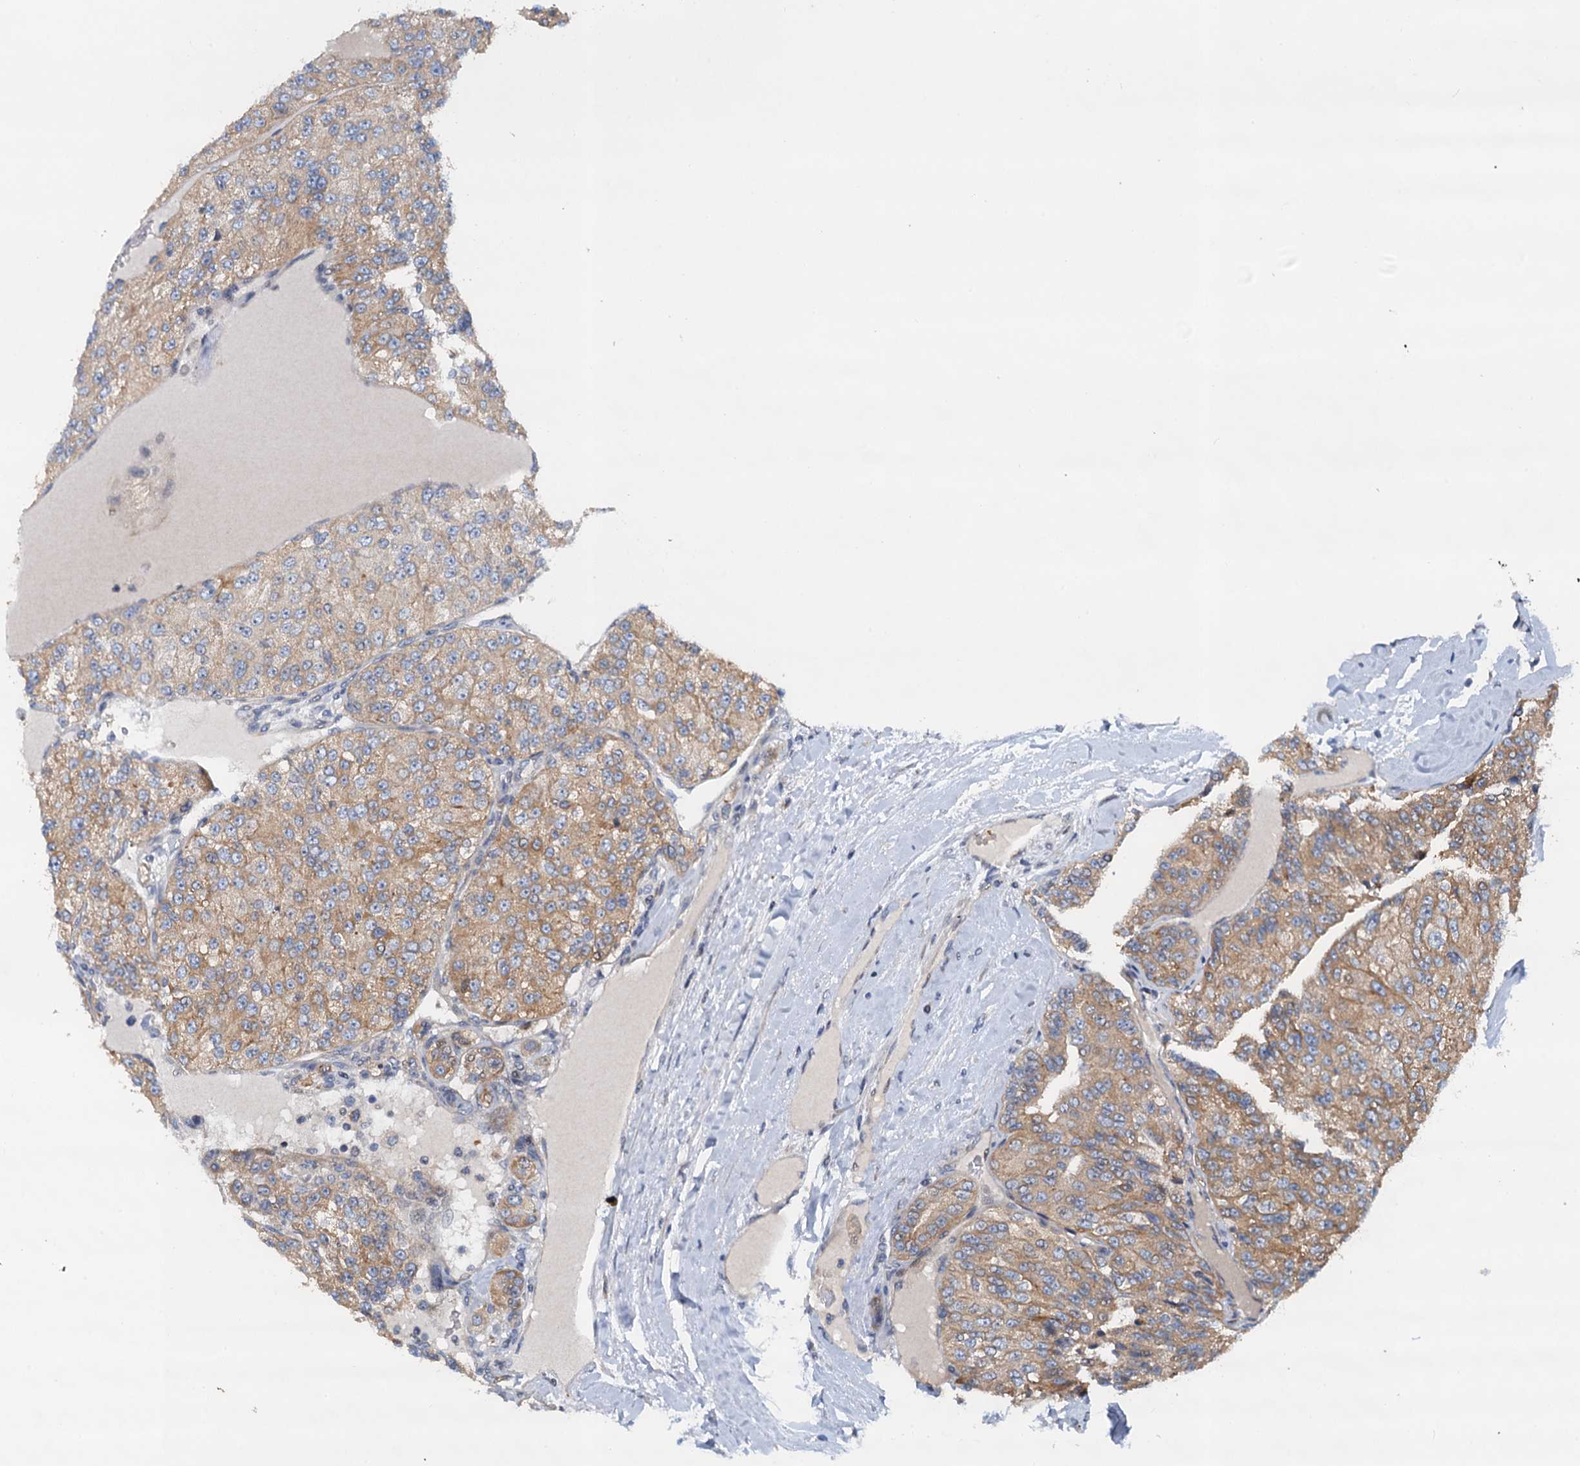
{"staining": {"intensity": "moderate", "quantity": ">75%", "location": "cytoplasmic/membranous"}, "tissue": "renal cancer", "cell_type": "Tumor cells", "image_type": "cancer", "snomed": [{"axis": "morphology", "description": "Adenocarcinoma, NOS"}, {"axis": "topography", "description": "Kidney"}], "caption": "Moderate cytoplasmic/membranous protein positivity is appreciated in approximately >75% of tumor cells in renal cancer (adenocarcinoma).", "gene": "NBEA", "patient": {"sex": "female", "age": 63}}